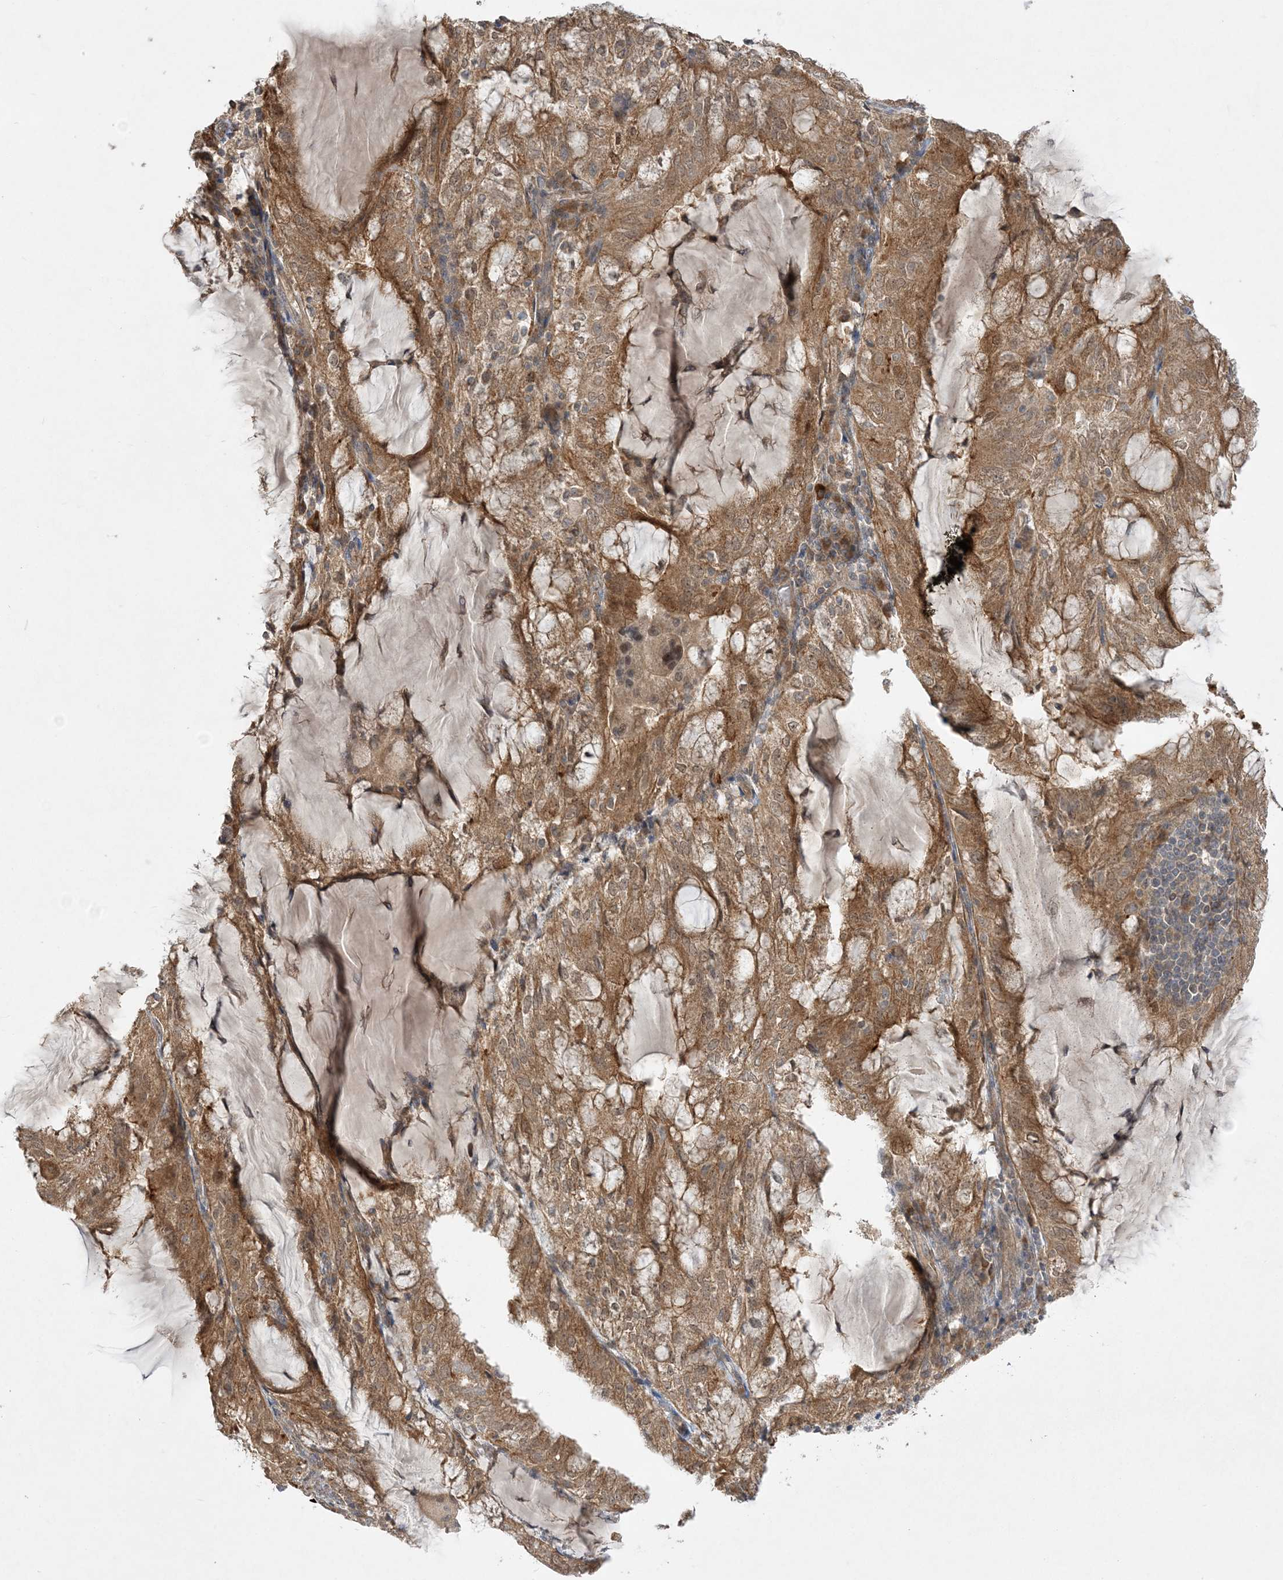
{"staining": {"intensity": "moderate", "quantity": ">75%", "location": "cytoplasmic/membranous"}, "tissue": "endometrial cancer", "cell_type": "Tumor cells", "image_type": "cancer", "snomed": [{"axis": "morphology", "description": "Adenocarcinoma, NOS"}, {"axis": "topography", "description": "Endometrium"}], "caption": "DAB immunohistochemical staining of endometrial cancer exhibits moderate cytoplasmic/membranous protein expression in approximately >75% of tumor cells.", "gene": "MMADHC", "patient": {"sex": "female", "age": 81}}